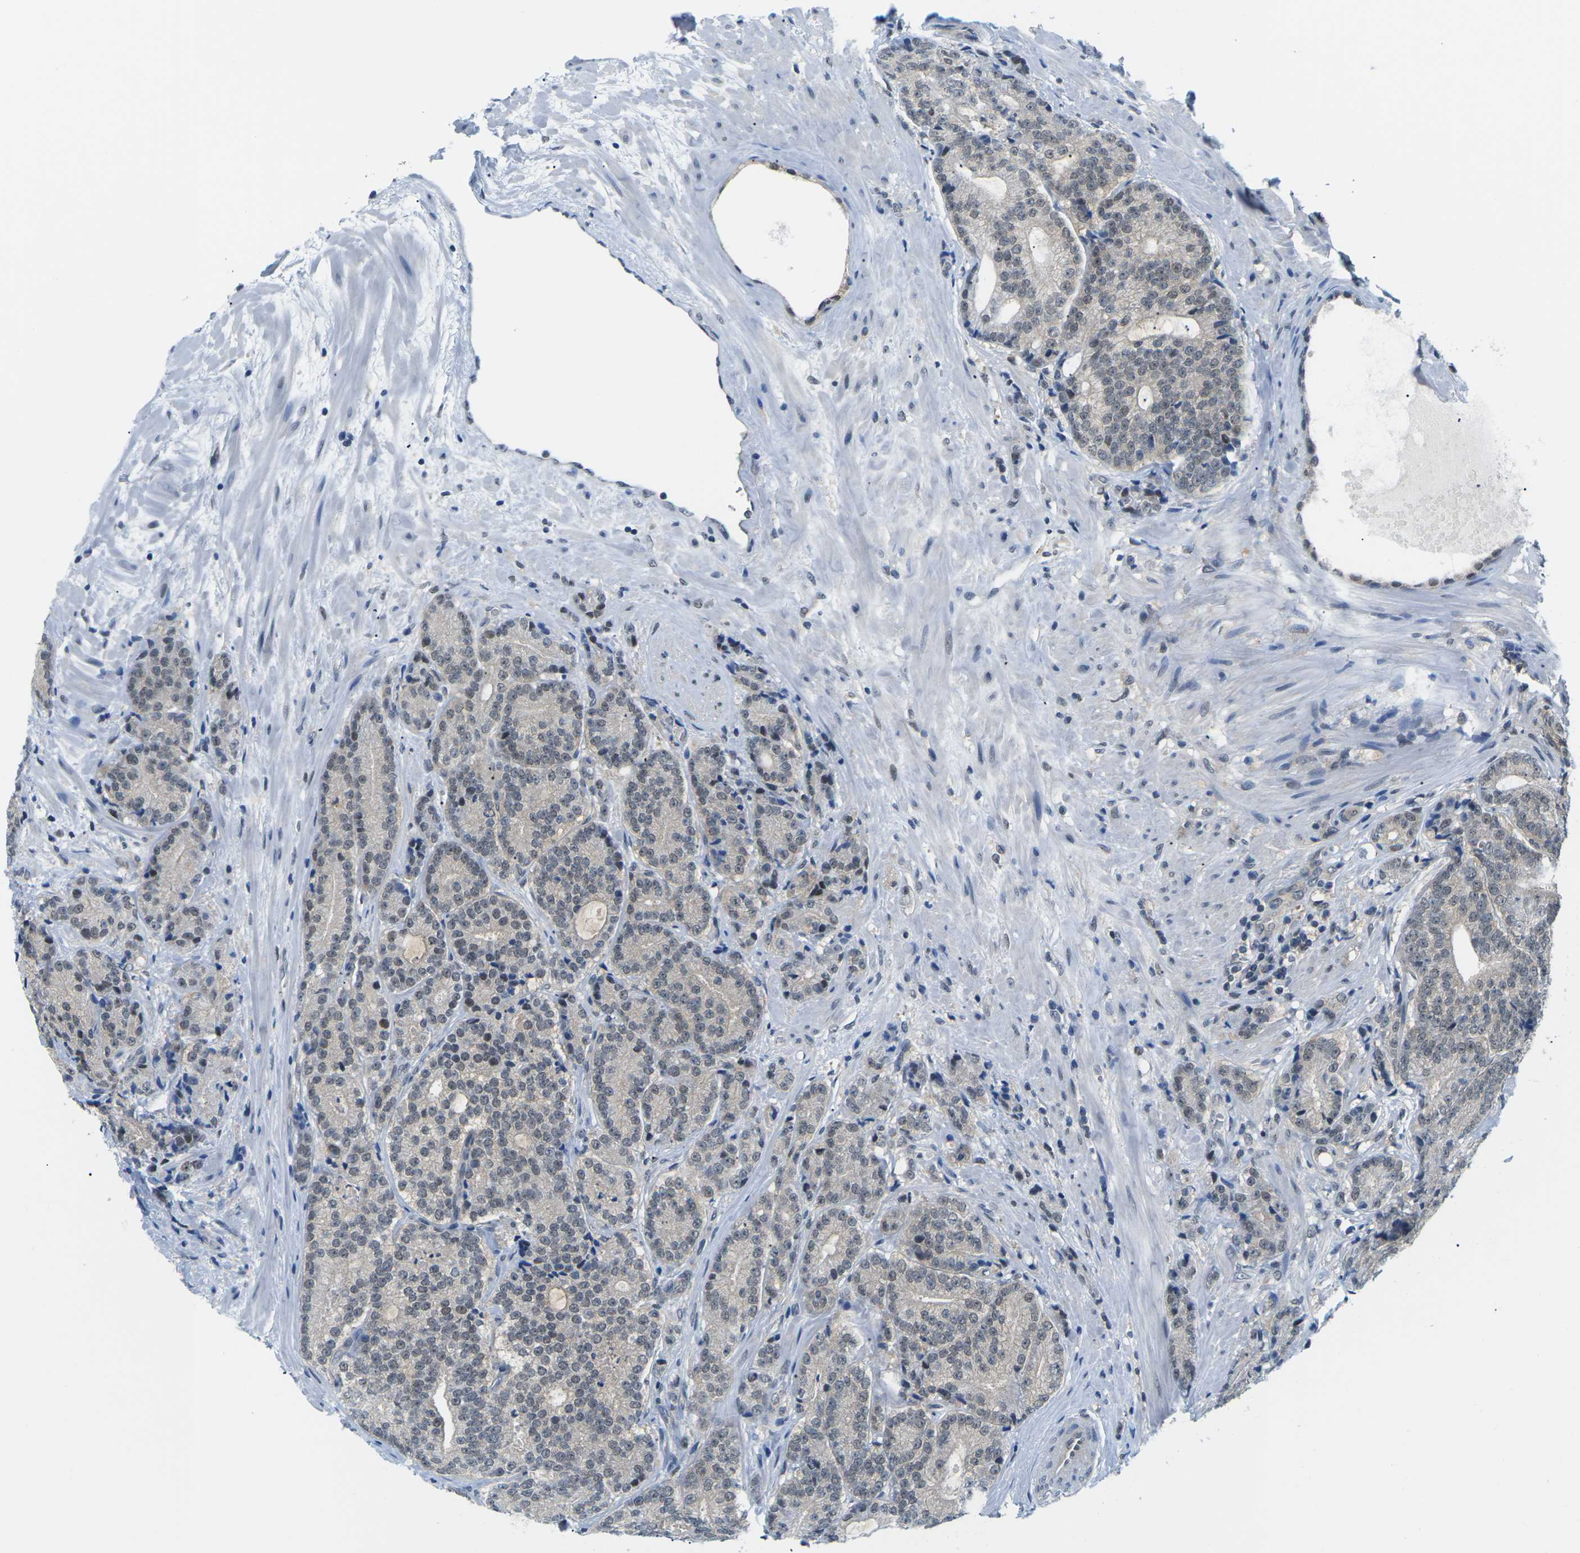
{"staining": {"intensity": "weak", "quantity": ">75%", "location": "nuclear"}, "tissue": "prostate cancer", "cell_type": "Tumor cells", "image_type": "cancer", "snomed": [{"axis": "morphology", "description": "Adenocarcinoma, High grade"}, {"axis": "topography", "description": "Prostate"}], "caption": "Prostate cancer (high-grade adenocarcinoma) tissue exhibits weak nuclear staining in about >75% of tumor cells", "gene": "UBA7", "patient": {"sex": "male", "age": 61}}